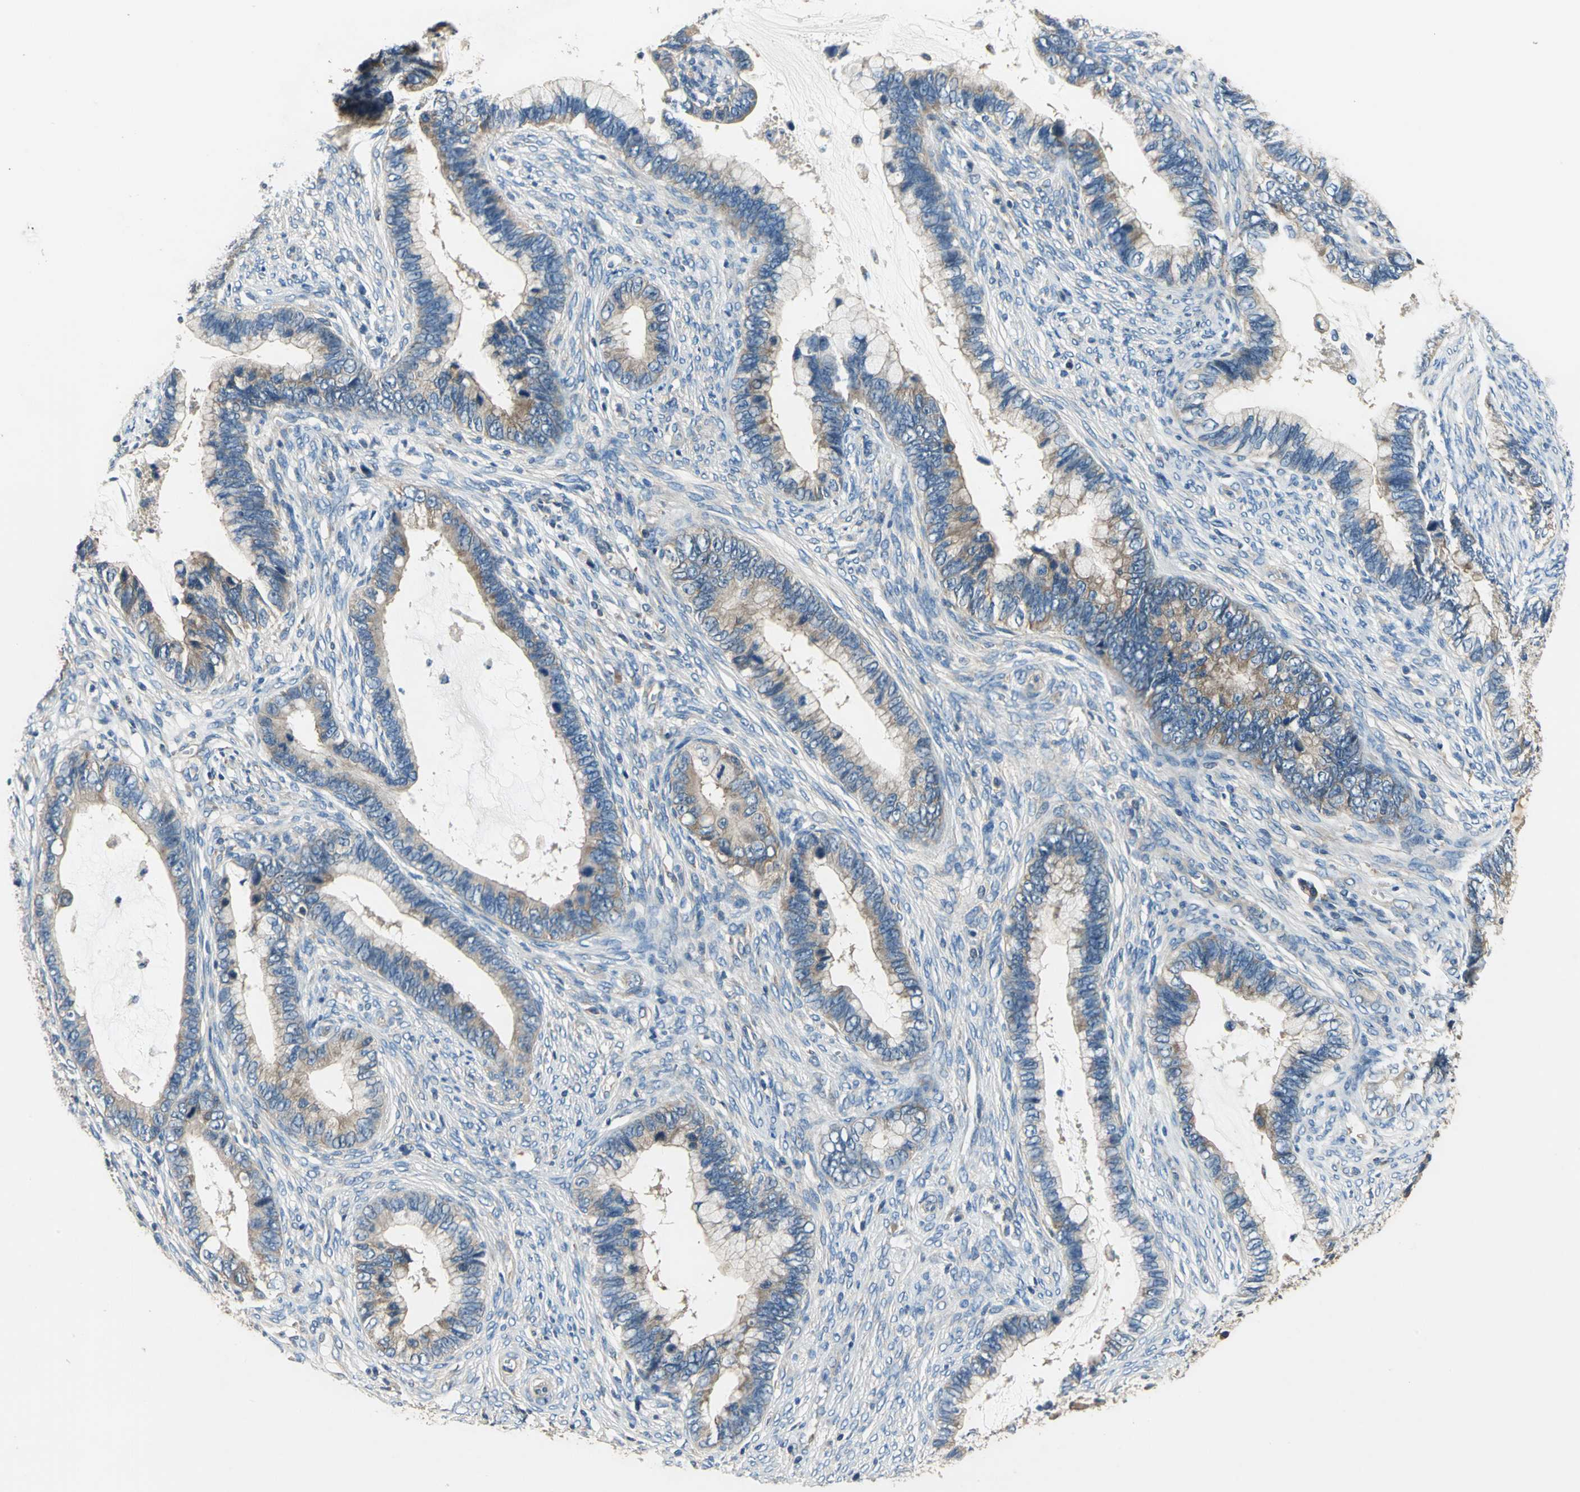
{"staining": {"intensity": "weak", "quantity": ">75%", "location": "cytoplasmic/membranous"}, "tissue": "cervical cancer", "cell_type": "Tumor cells", "image_type": "cancer", "snomed": [{"axis": "morphology", "description": "Adenocarcinoma, NOS"}, {"axis": "topography", "description": "Cervix"}], "caption": "Cervical cancer (adenocarcinoma) stained with a protein marker demonstrates weak staining in tumor cells.", "gene": "DDX3Y", "patient": {"sex": "female", "age": 44}}